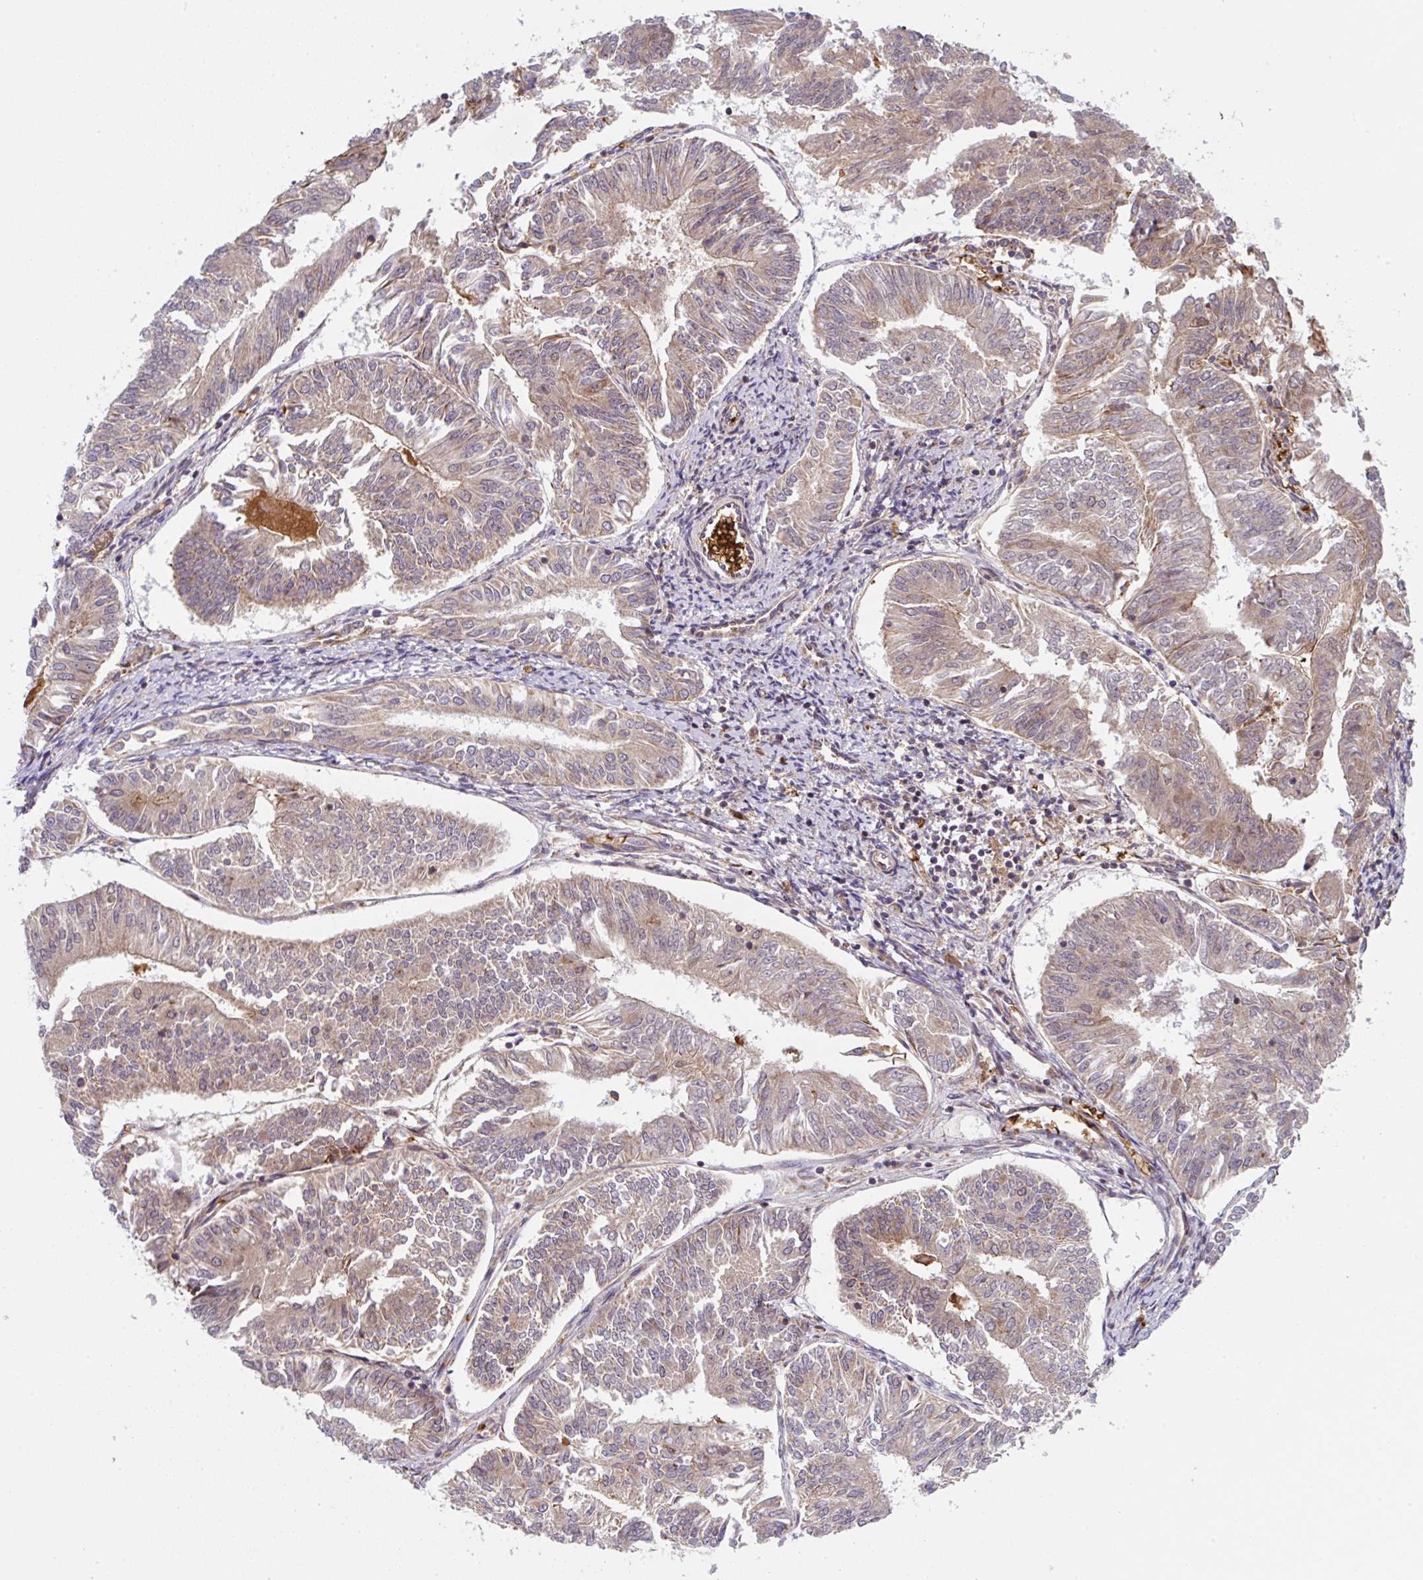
{"staining": {"intensity": "weak", "quantity": "25%-75%", "location": "cytoplasmic/membranous"}, "tissue": "endometrial cancer", "cell_type": "Tumor cells", "image_type": "cancer", "snomed": [{"axis": "morphology", "description": "Adenocarcinoma, NOS"}, {"axis": "topography", "description": "Endometrium"}], "caption": "Immunohistochemistry (DAB (3,3'-diaminobenzidine)) staining of endometrial cancer (adenocarcinoma) demonstrates weak cytoplasmic/membranous protein expression in about 25%-75% of tumor cells. The staining is performed using DAB (3,3'-diaminobenzidine) brown chromogen to label protein expression. The nuclei are counter-stained blue using hematoxylin.", "gene": "APOBEC3D", "patient": {"sex": "female", "age": 58}}